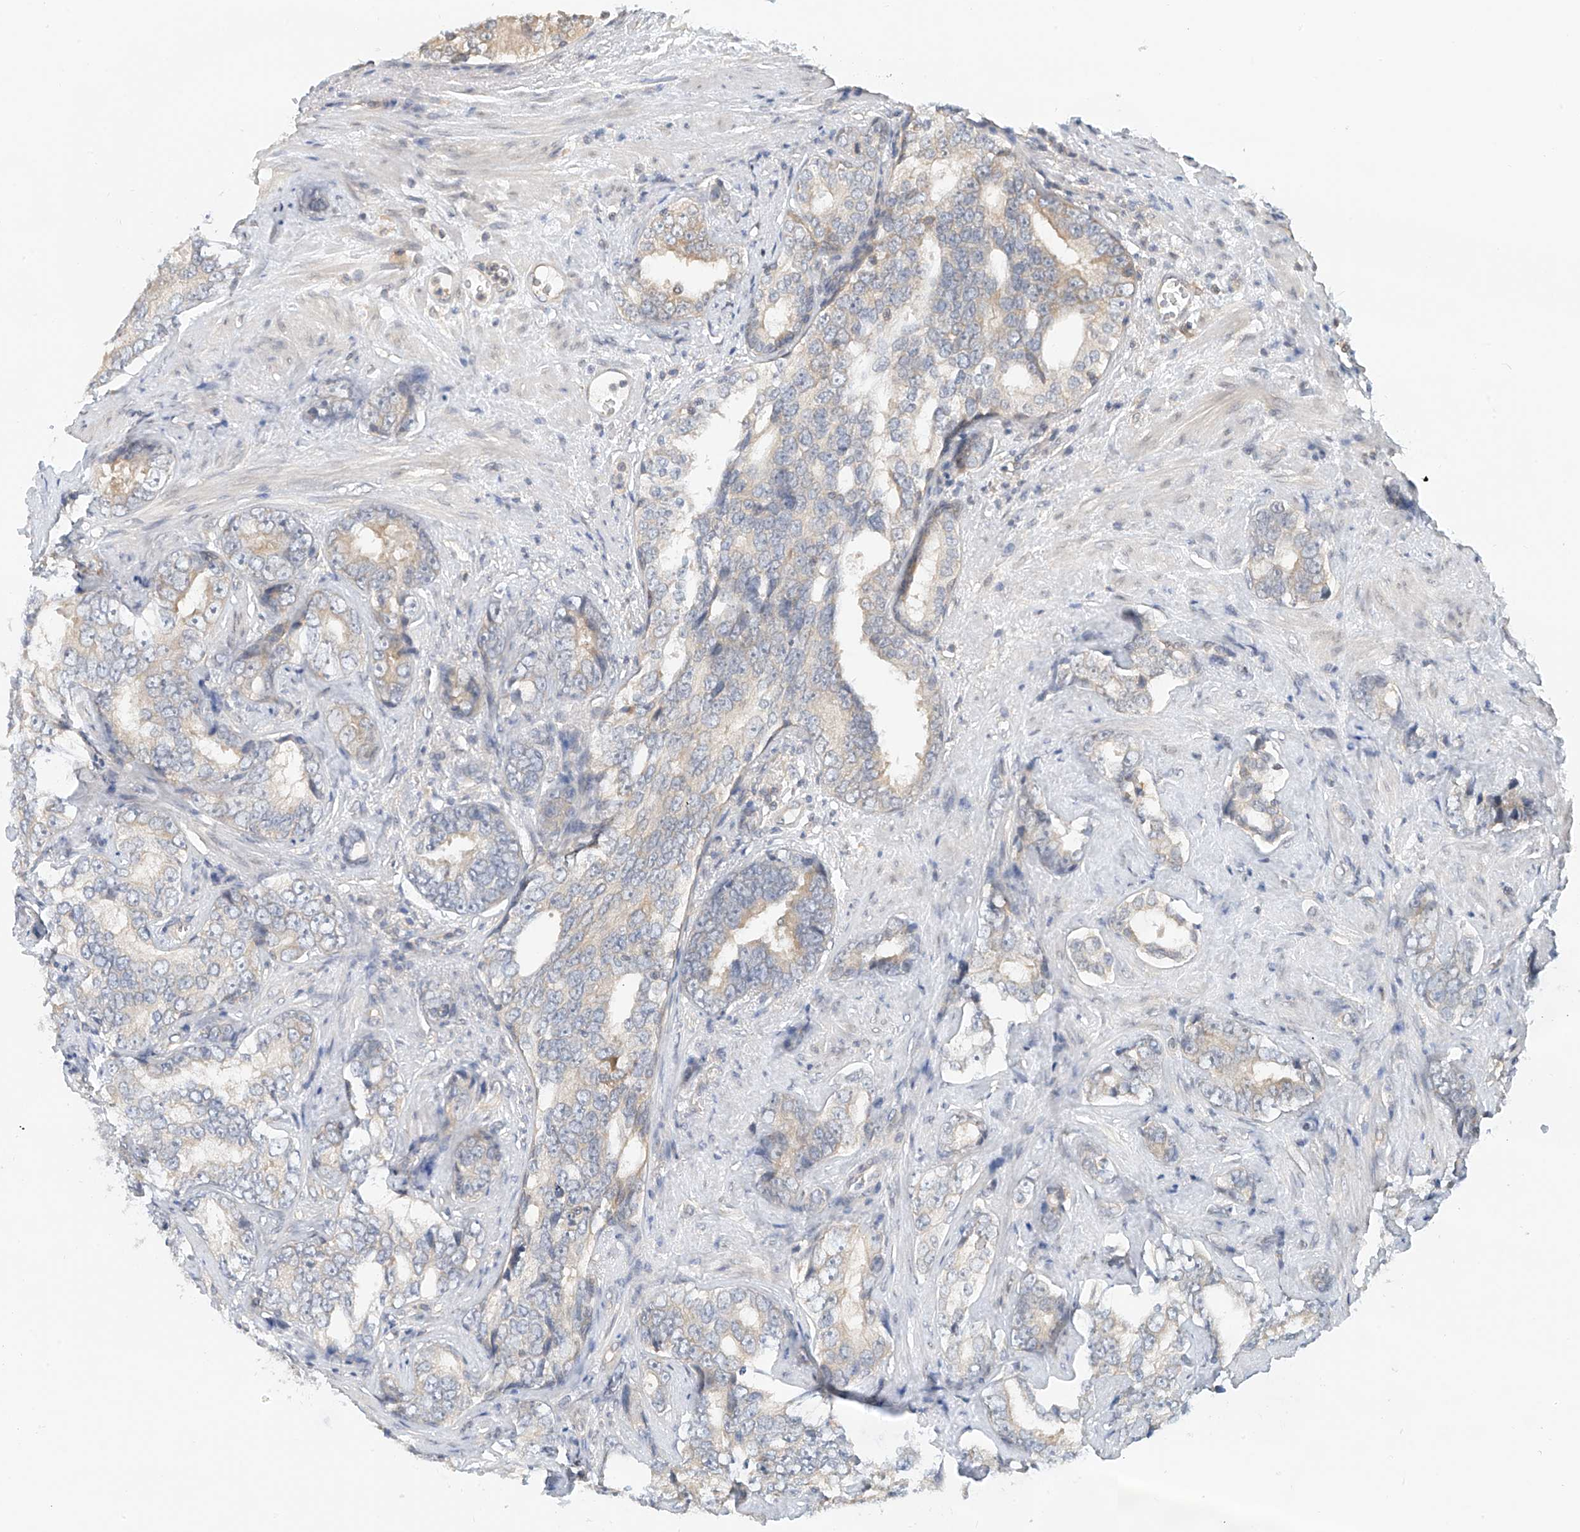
{"staining": {"intensity": "weak", "quantity": "<25%", "location": "cytoplasmic/membranous"}, "tissue": "prostate cancer", "cell_type": "Tumor cells", "image_type": "cancer", "snomed": [{"axis": "morphology", "description": "Adenocarcinoma, High grade"}, {"axis": "topography", "description": "Prostate"}], "caption": "Immunohistochemical staining of human prostate cancer (high-grade adenocarcinoma) demonstrates no significant expression in tumor cells.", "gene": "PPA2", "patient": {"sex": "male", "age": 66}}